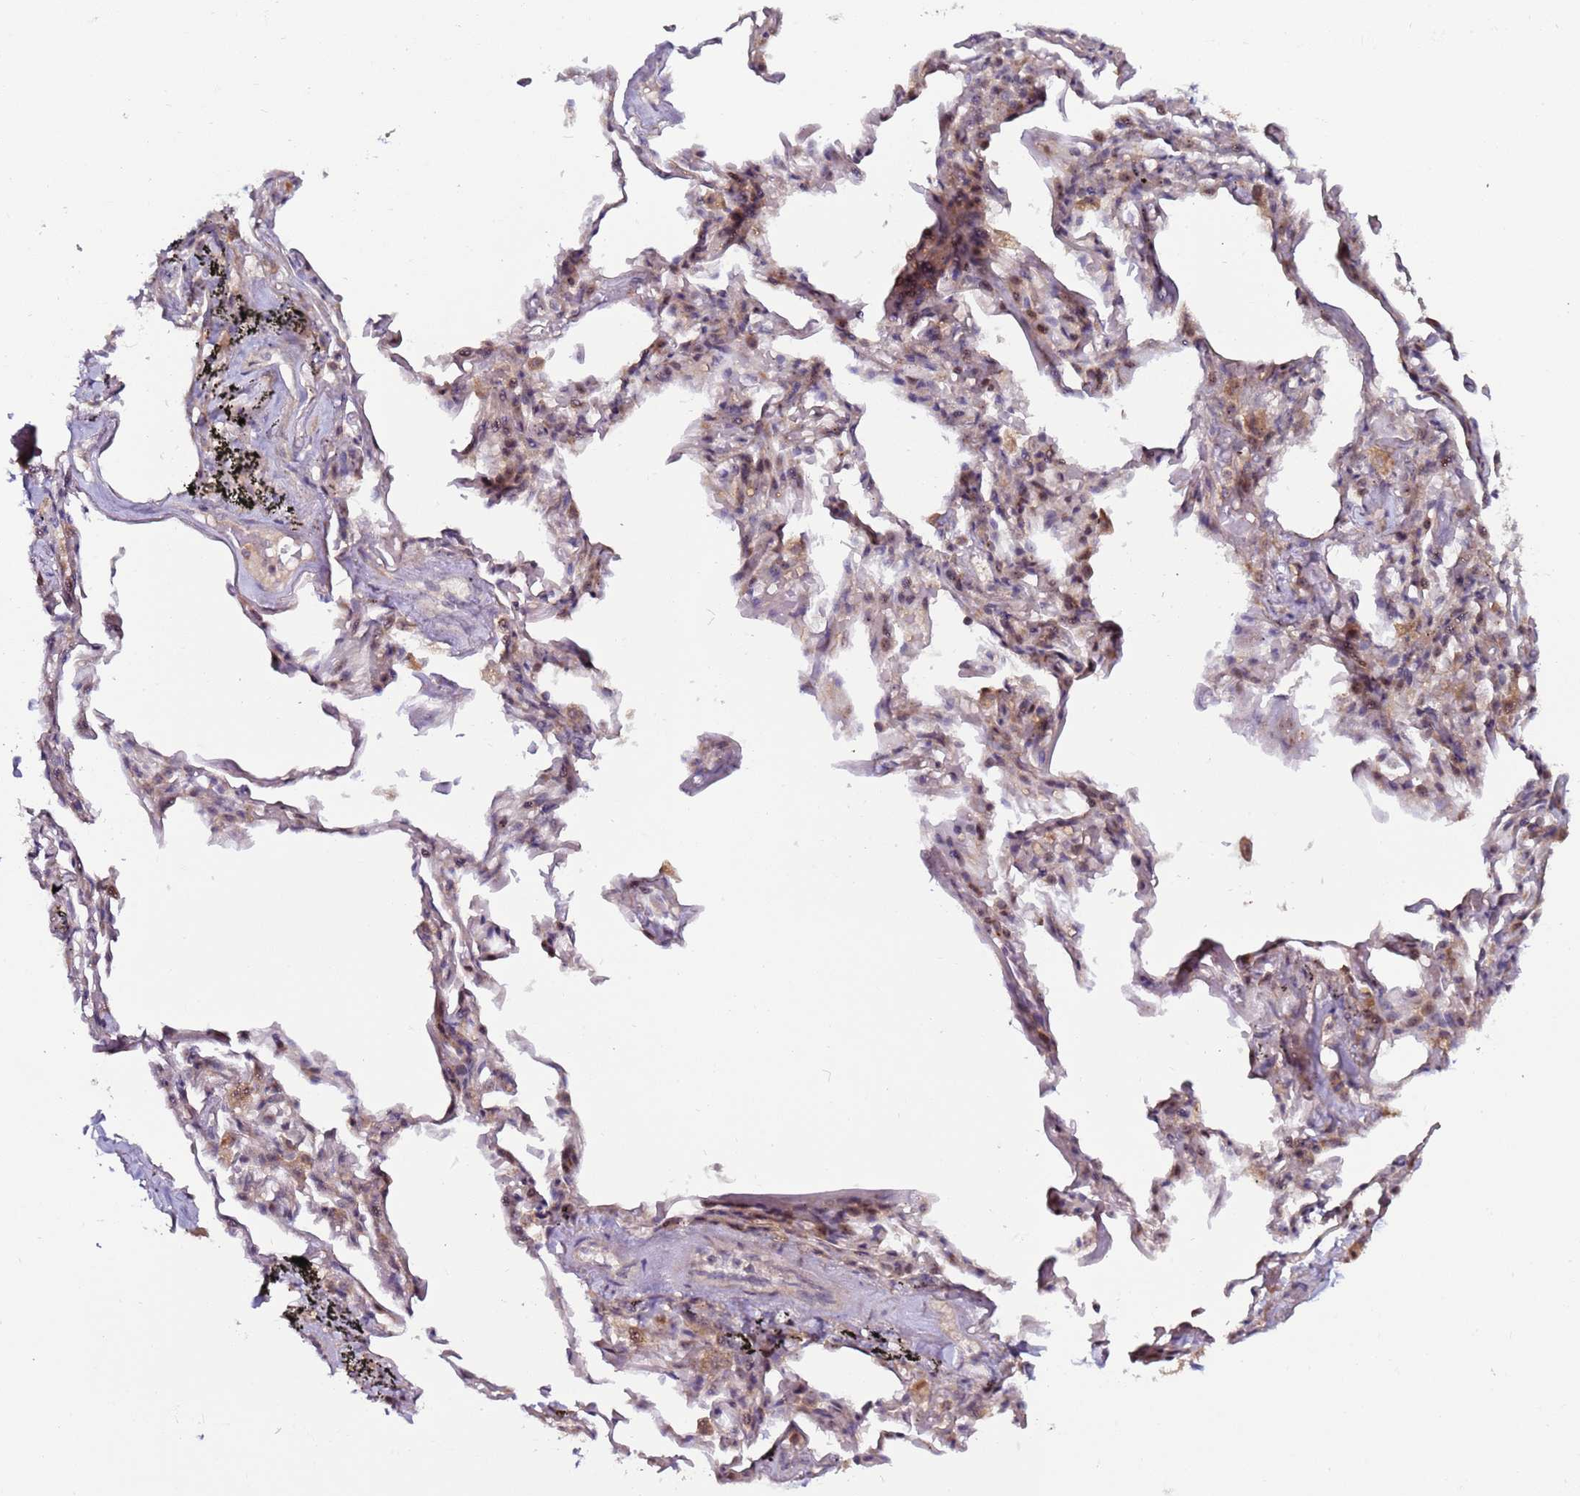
{"staining": {"intensity": "weak", "quantity": ">75%", "location": "nuclear"}, "tissue": "adipose tissue", "cell_type": "Adipocytes", "image_type": "normal", "snomed": [{"axis": "morphology", "description": "Normal tissue, NOS"}, {"axis": "topography", "description": "Lymph node"}, {"axis": "topography", "description": "Bronchus"}], "caption": "This is a micrograph of immunohistochemistry staining of benign adipose tissue, which shows weak expression in the nuclear of adipocytes.", "gene": "KRI1", "patient": {"sex": "male", "age": 63}}